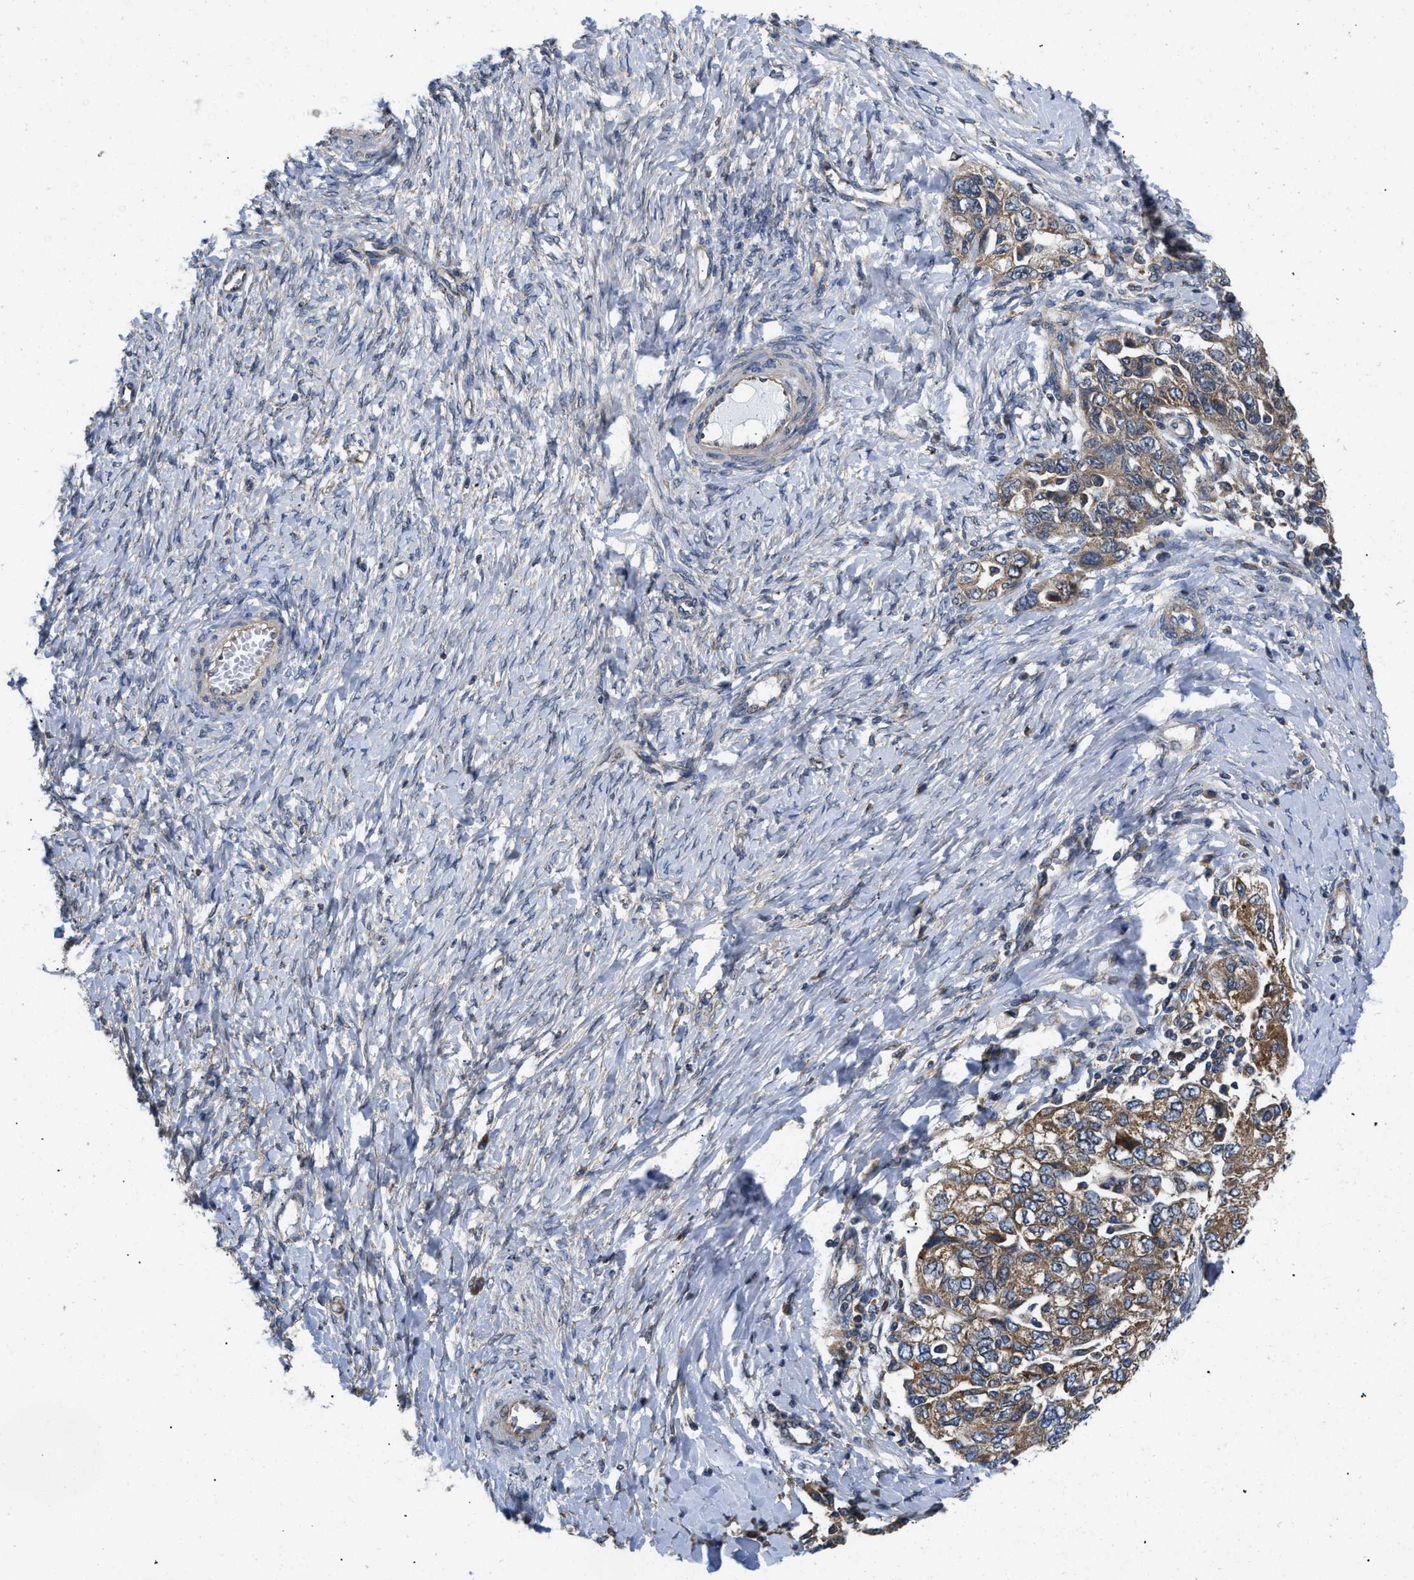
{"staining": {"intensity": "moderate", "quantity": ">75%", "location": "cytoplasmic/membranous"}, "tissue": "ovarian cancer", "cell_type": "Tumor cells", "image_type": "cancer", "snomed": [{"axis": "morphology", "description": "Carcinoma, NOS"}, {"axis": "morphology", "description": "Cystadenocarcinoma, serous, NOS"}, {"axis": "topography", "description": "Ovary"}], "caption": "Protein staining of carcinoma (ovarian) tissue shows moderate cytoplasmic/membranous positivity in about >75% of tumor cells.", "gene": "CEP128", "patient": {"sex": "female", "age": 69}}